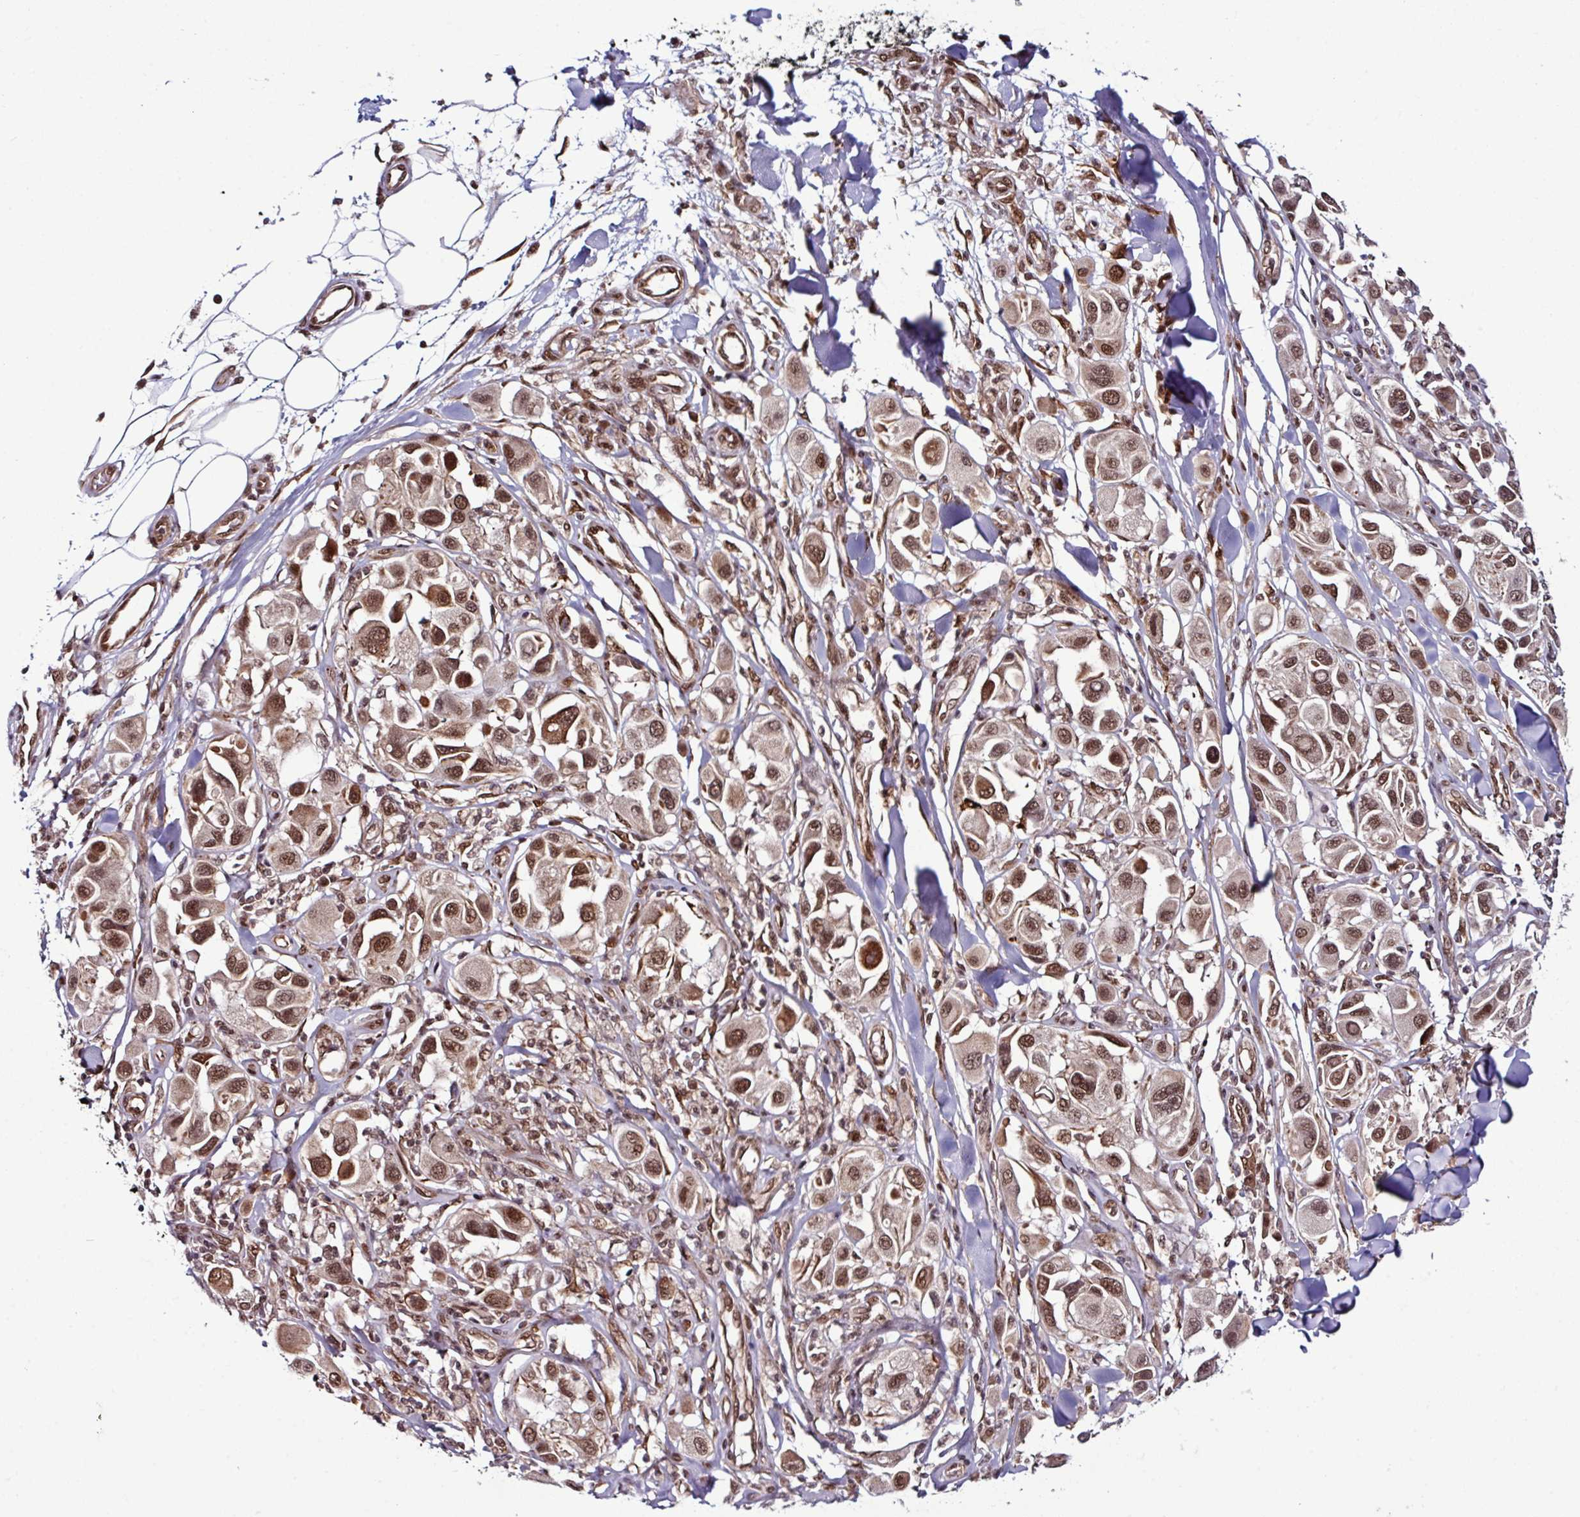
{"staining": {"intensity": "moderate", "quantity": ">75%", "location": "nuclear"}, "tissue": "melanoma", "cell_type": "Tumor cells", "image_type": "cancer", "snomed": [{"axis": "morphology", "description": "Malignant melanoma, Metastatic site"}, {"axis": "topography", "description": "Skin"}], "caption": "Immunohistochemical staining of malignant melanoma (metastatic site) displays medium levels of moderate nuclear positivity in approximately >75% of tumor cells. (IHC, brightfield microscopy, high magnification).", "gene": "MORF4L2", "patient": {"sex": "male", "age": 41}}